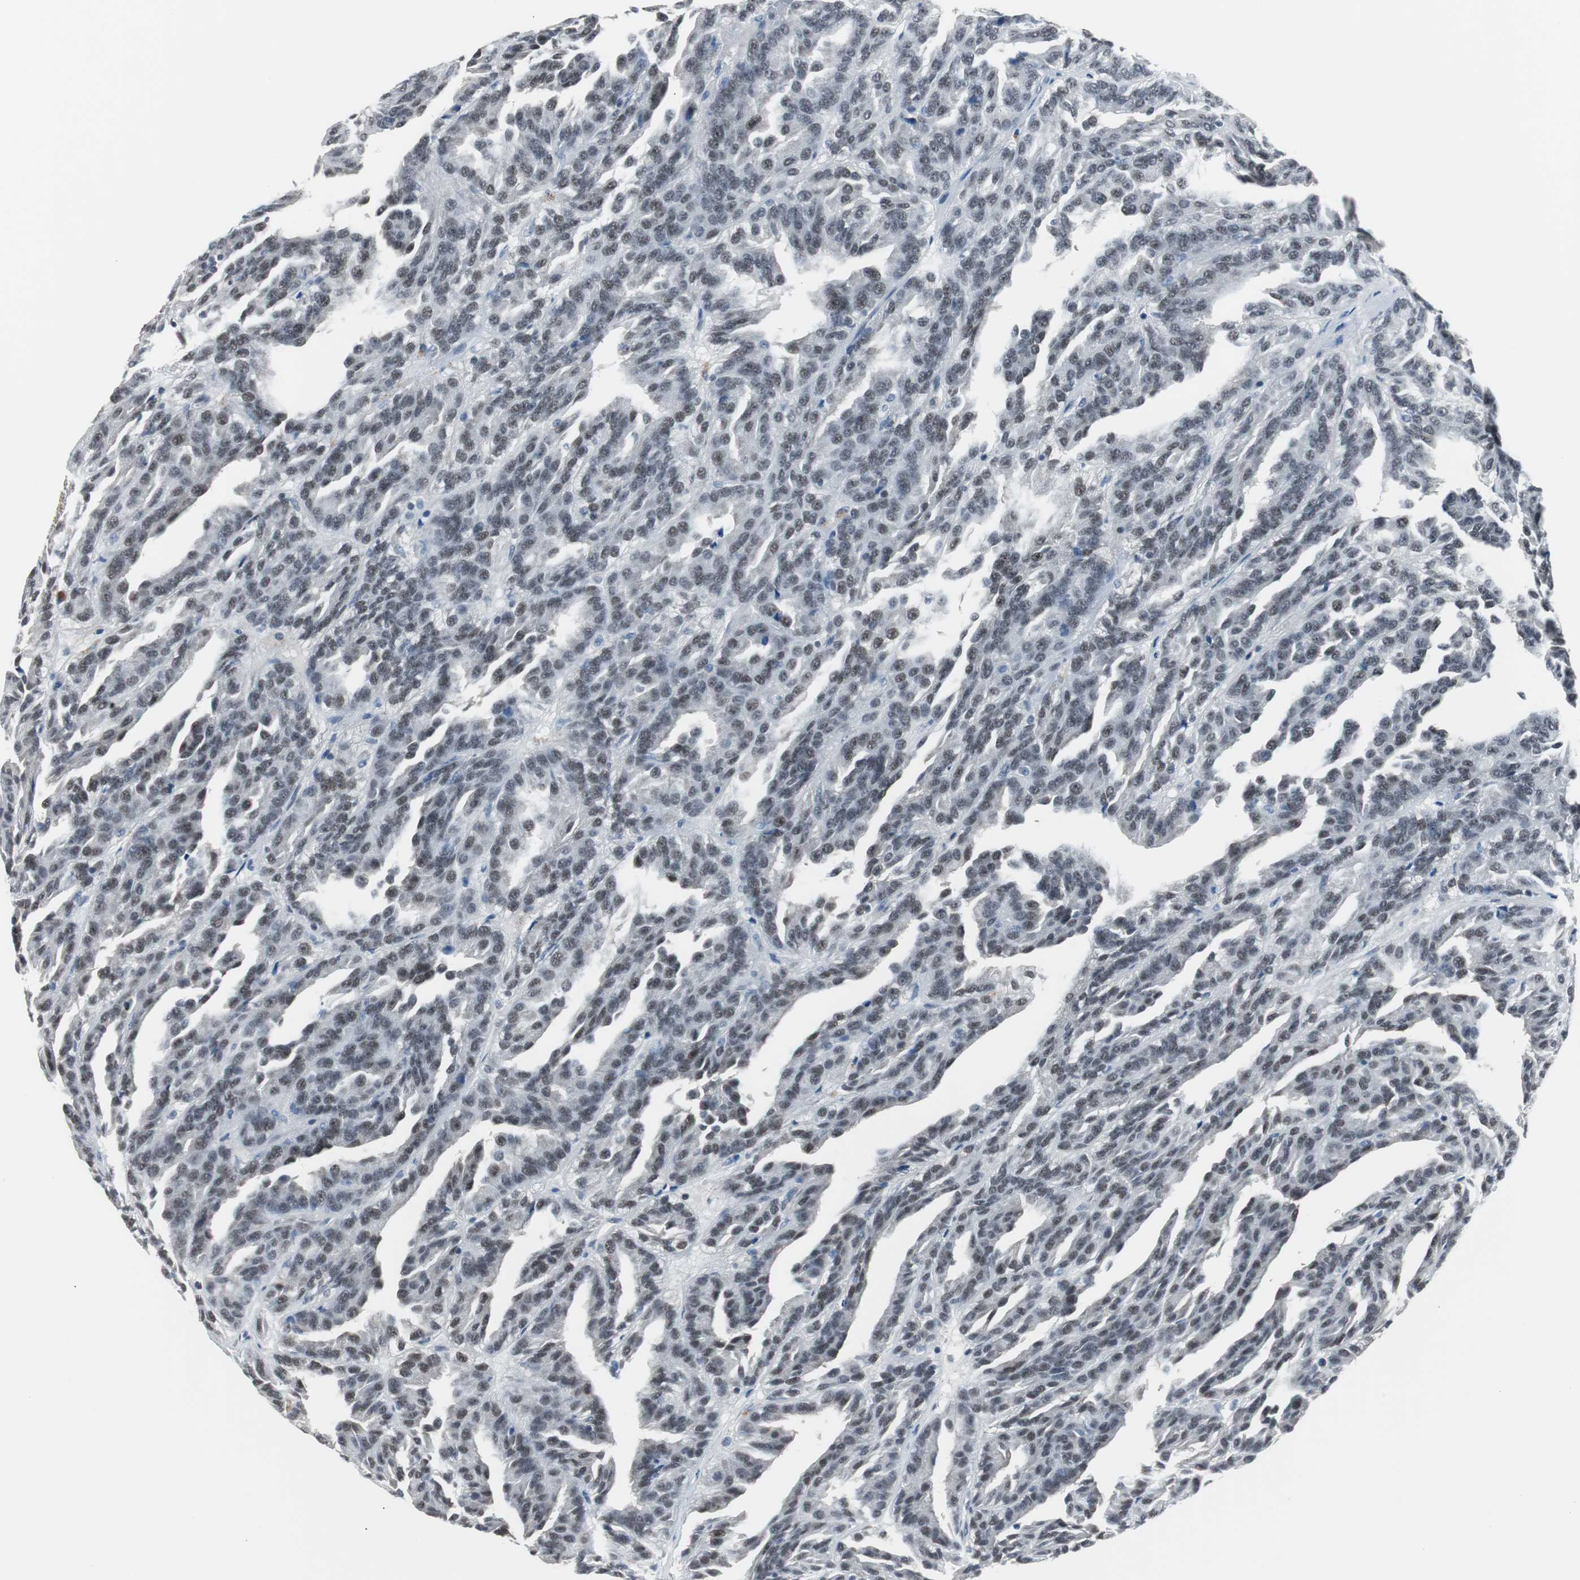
{"staining": {"intensity": "weak", "quantity": ">75%", "location": "nuclear"}, "tissue": "renal cancer", "cell_type": "Tumor cells", "image_type": "cancer", "snomed": [{"axis": "morphology", "description": "Adenocarcinoma, NOS"}, {"axis": "topography", "description": "Kidney"}], "caption": "Immunohistochemistry of renal cancer exhibits low levels of weak nuclear staining in about >75% of tumor cells. (brown staining indicates protein expression, while blue staining denotes nuclei).", "gene": "ZHX2", "patient": {"sex": "male", "age": 46}}